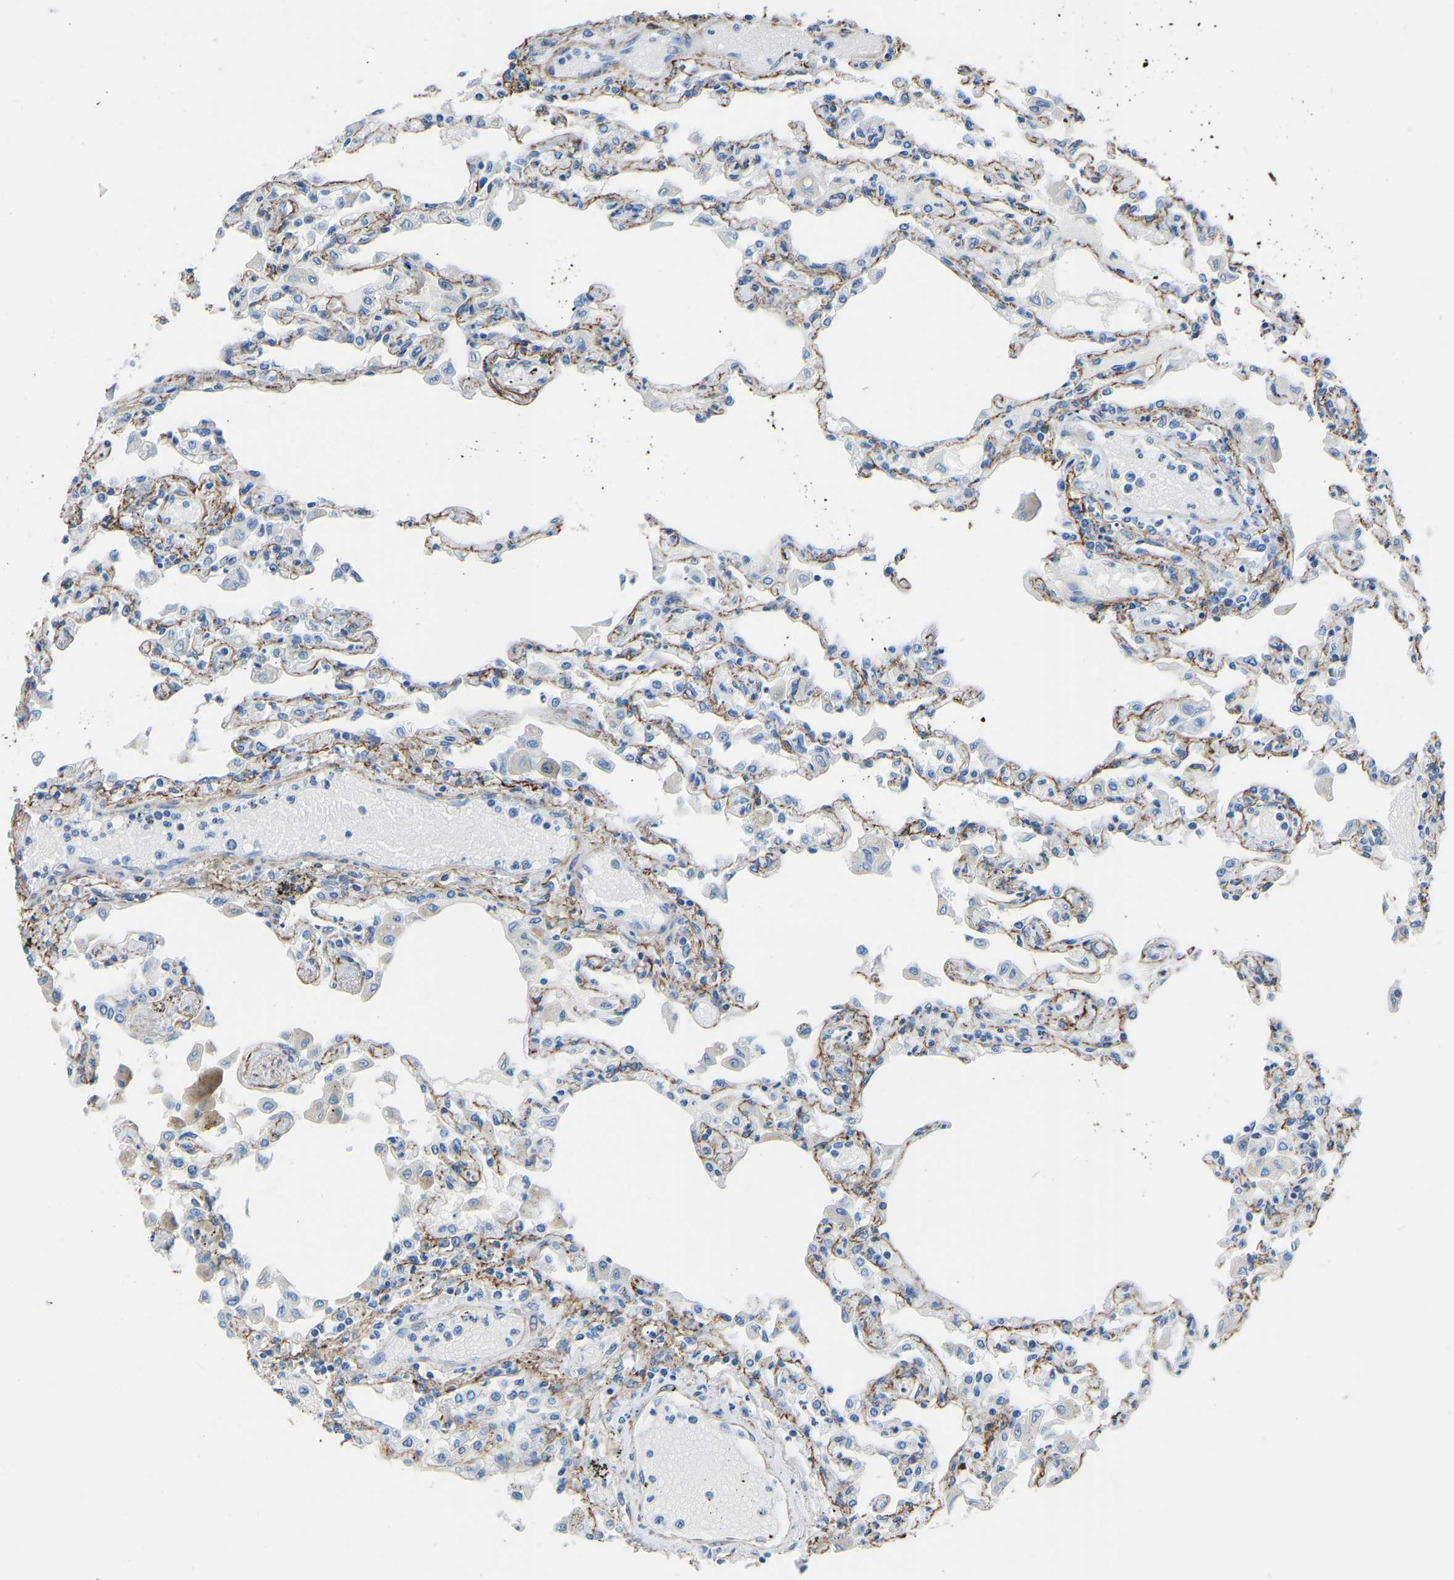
{"staining": {"intensity": "moderate", "quantity": "<25%", "location": "cytoplasmic/membranous"}, "tissue": "lung", "cell_type": "Alveolar cells", "image_type": "normal", "snomed": [{"axis": "morphology", "description": "Normal tissue, NOS"}, {"axis": "topography", "description": "Bronchus"}, {"axis": "topography", "description": "Lung"}], "caption": "DAB (3,3'-diaminobenzidine) immunohistochemical staining of benign lung reveals moderate cytoplasmic/membranous protein expression in approximately <25% of alveolar cells. (DAB (3,3'-diaminobenzidine) IHC with brightfield microscopy, high magnification).", "gene": "MYH10", "patient": {"sex": "female", "age": 49}}